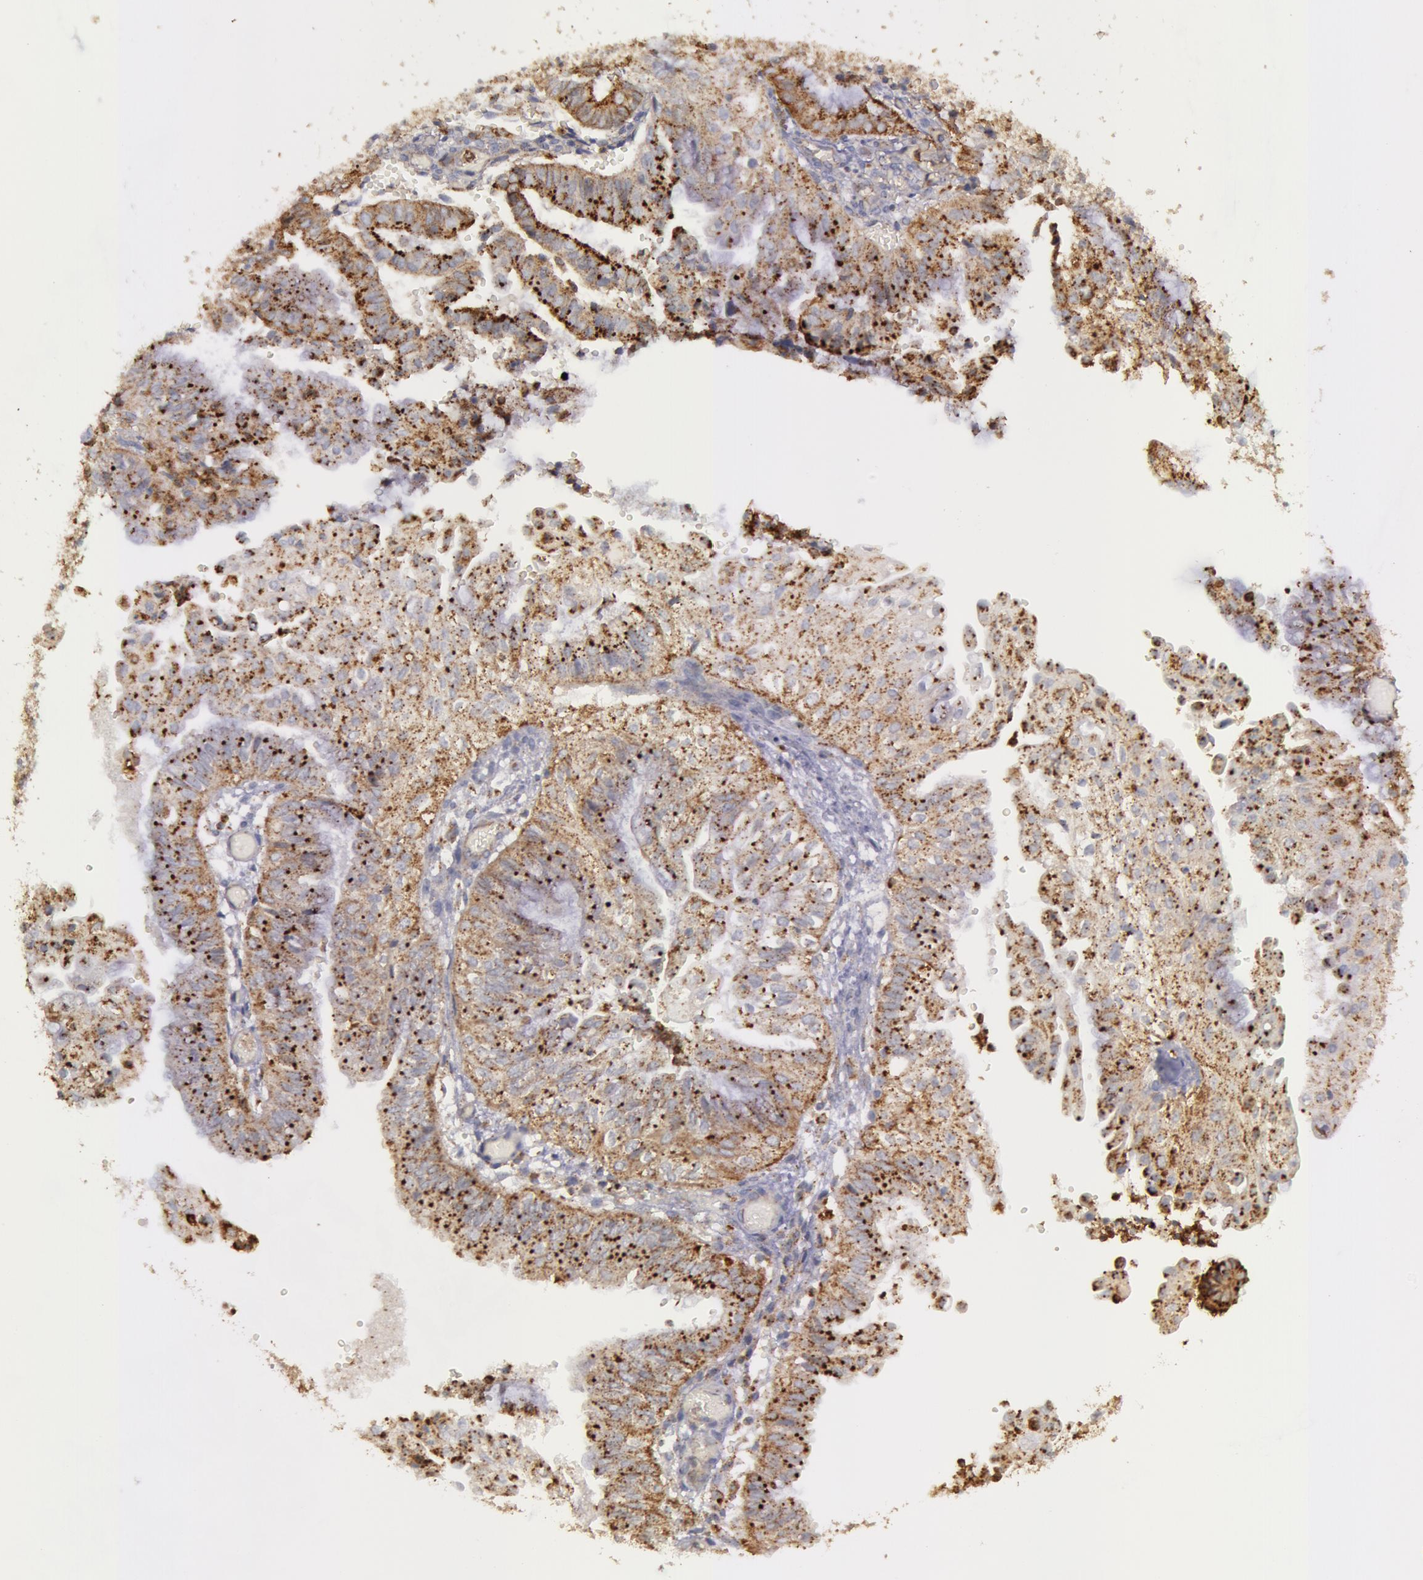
{"staining": {"intensity": "moderate", "quantity": ">75%", "location": "cytoplasmic/membranous"}, "tissue": "endometrial cancer", "cell_type": "Tumor cells", "image_type": "cancer", "snomed": [{"axis": "morphology", "description": "Adenocarcinoma, NOS"}, {"axis": "topography", "description": "Endometrium"}], "caption": "Immunohistochemistry (IHC) histopathology image of adenocarcinoma (endometrial) stained for a protein (brown), which shows medium levels of moderate cytoplasmic/membranous staining in about >75% of tumor cells.", "gene": "FLOT2", "patient": {"sex": "female", "age": 55}}